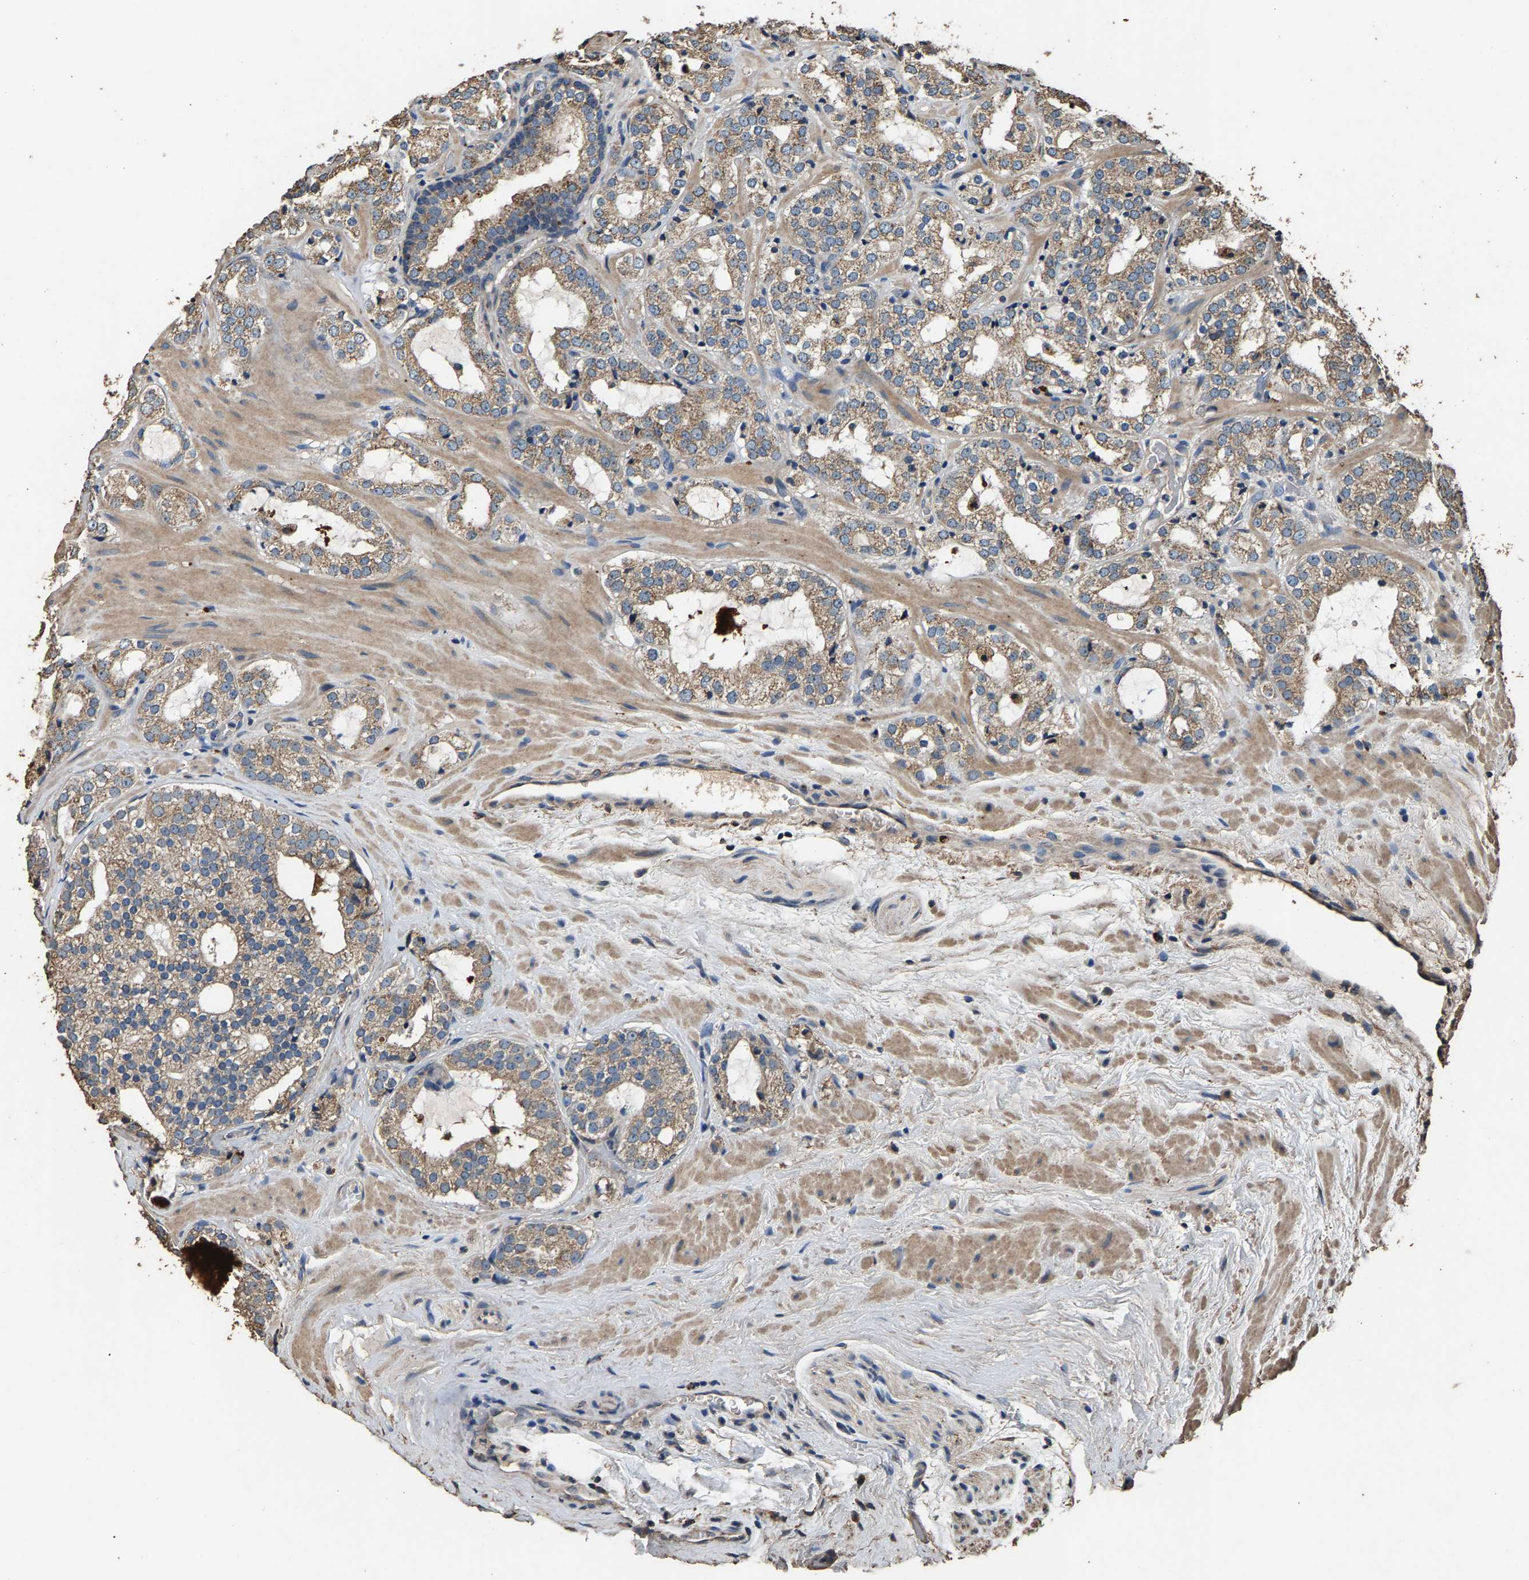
{"staining": {"intensity": "weak", "quantity": ">75%", "location": "cytoplasmic/membranous"}, "tissue": "prostate cancer", "cell_type": "Tumor cells", "image_type": "cancer", "snomed": [{"axis": "morphology", "description": "Adenocarcinoma, High grade"}, {"axis": "topography", "description": "Prostate"}], "caption": "This is an image of IHC staining of prostate cancer (high-grade adenocarcinoma), which shows weak expression in the cytoplasmic/membranous of tumor cells.", "gene": "MRPL27", "patient": {"sex": "male", "age": 64}}